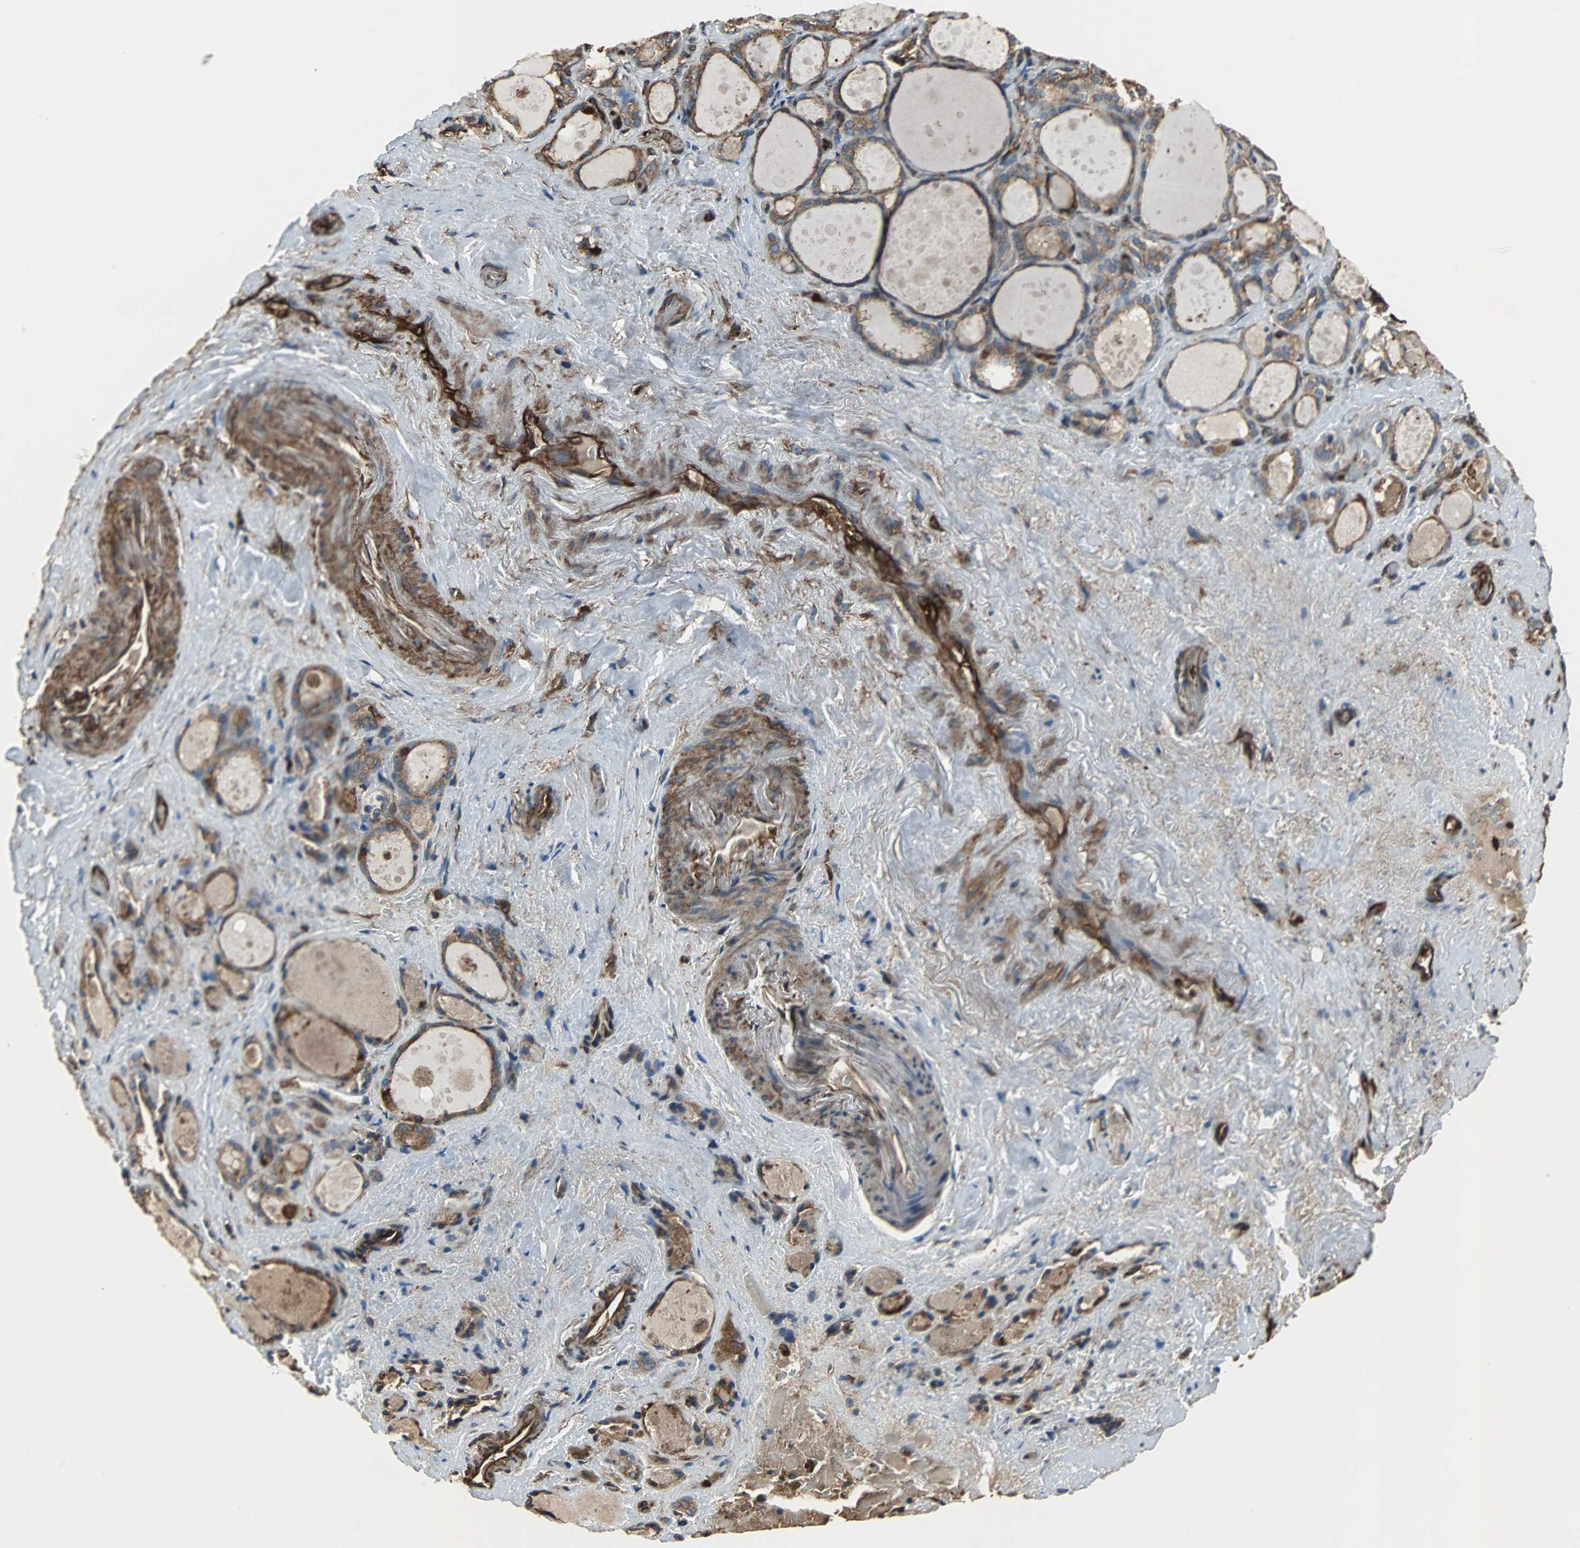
{"staining": {"intensity": "strong", "quantity": ">75%", "location": "cytoplasmic/membranous"}, "tissue": "thyroid gland", "cell_type": "Glandular cells", "image_type": "normal", "snomed": [{"axis": "morphology", "description": "Normal tissue, NOS"}, {"axis": "topography", "description": "Thyroid gland"}], "caption": "Immunohistochemical staining of normal thyroid gland exhibits high levels of strong cytoplasmic/membranous staining in about >75% of glandular cells. The protein of interest is stained brown, and the nuclei are stained in blue (DAB IHC with brightfield microscopy, high magnification).", "gene": "ACTN1", "patient": {"sex": "female", "age": 75}}